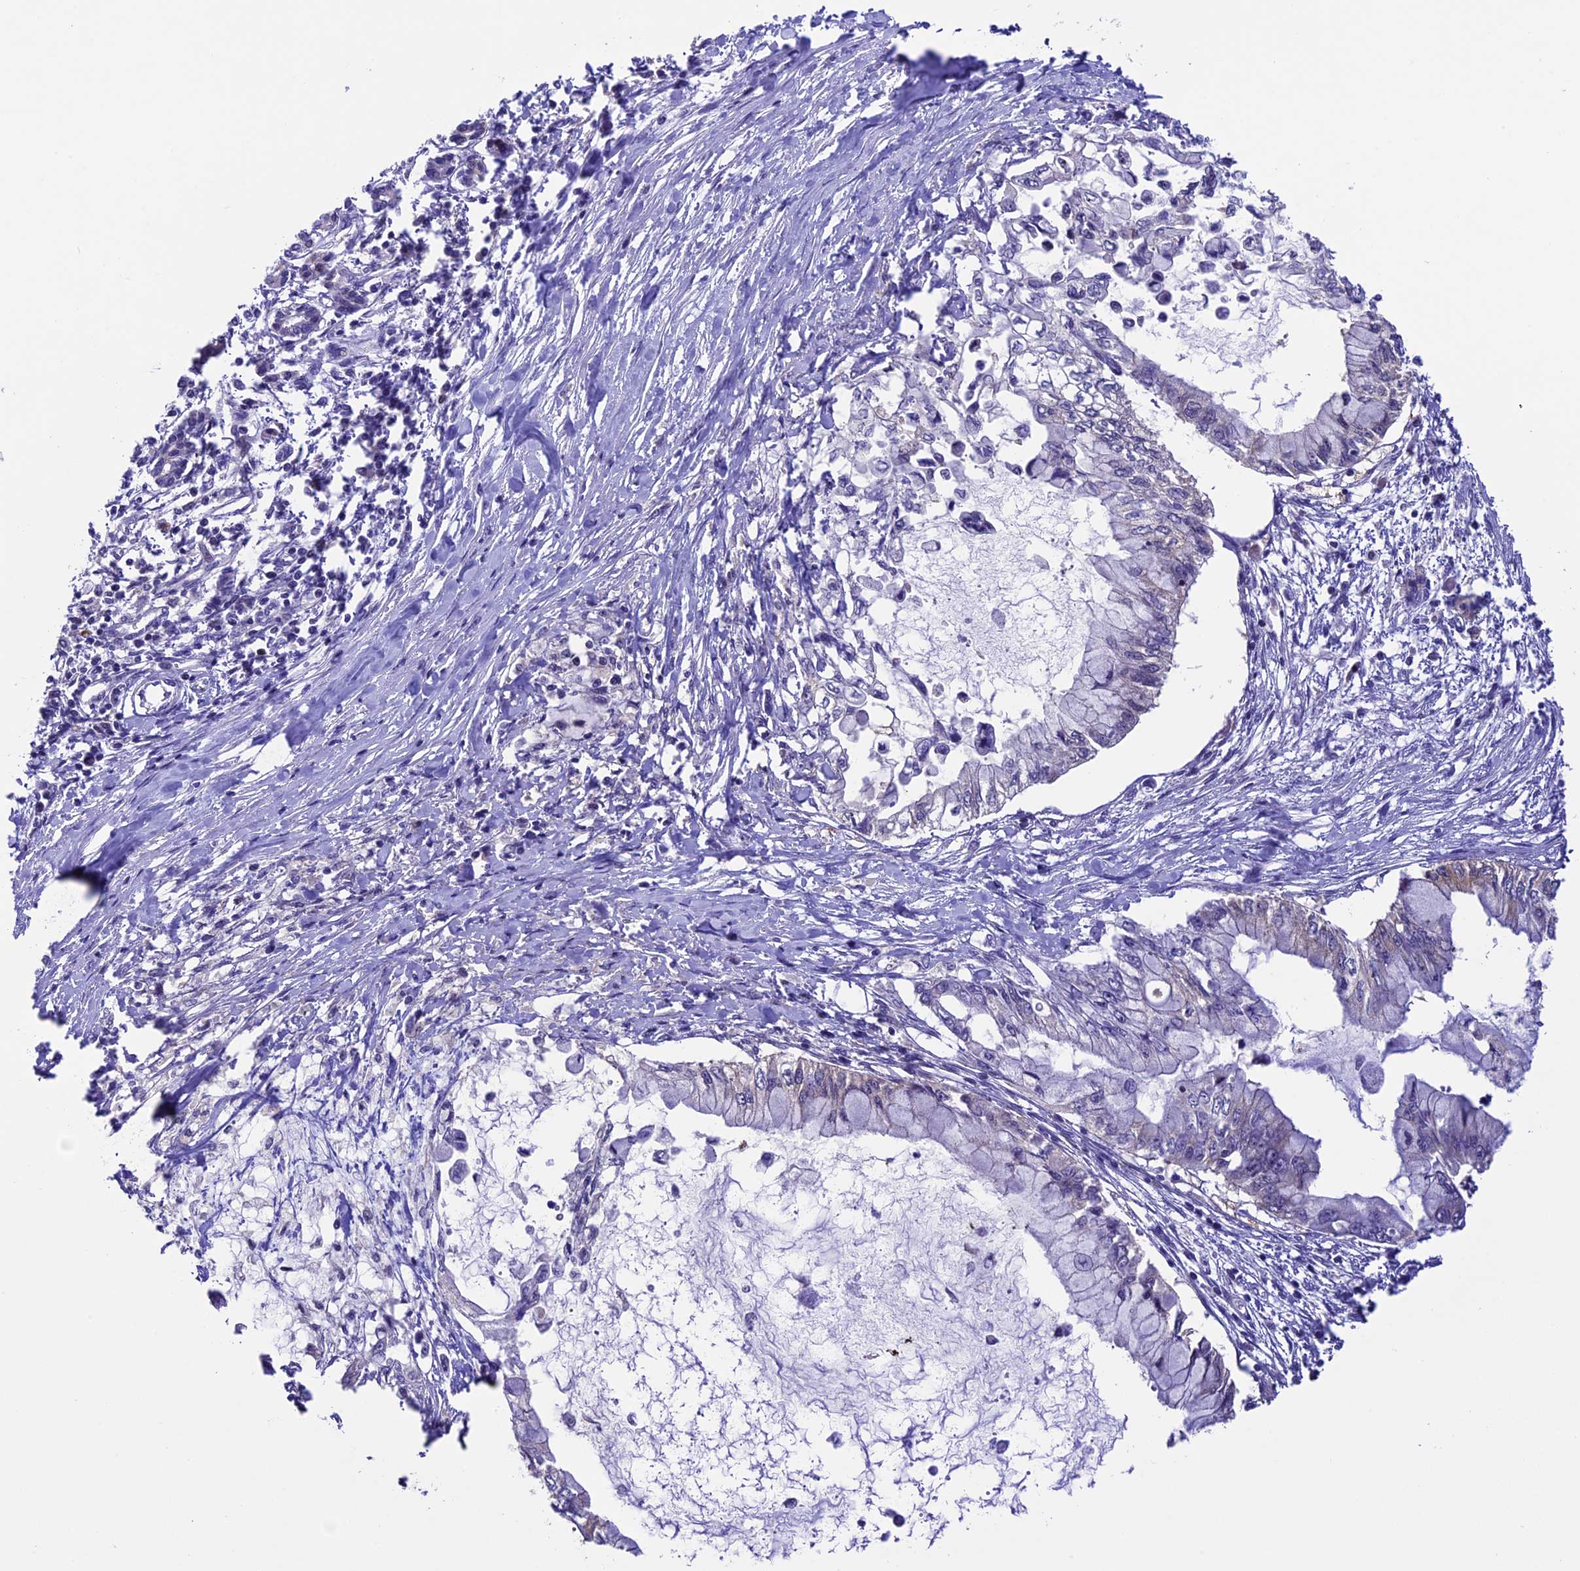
{"staining": {"intensity": "negative", "quantity": "none", "location": "none"}, "tissue": "pancreatic cancer", "cell_type": "Tumor cells", "image_type": "cancer", "snomed": [{"axis": "morphology", "description": "Adenocarcinoma, NOS"}, {"axis": "topography", "description": "Pancreas"}], "caption": "Tumor cells are negative for brown protein staining in pancreatic cancer. Brightfield microscopy of immunohistochemistry stained with DAB (brown) and hematoxylin (blue), captured at high magnification.", "gene": "XKR7", "patient": {"sex": "male", "age": 48}}